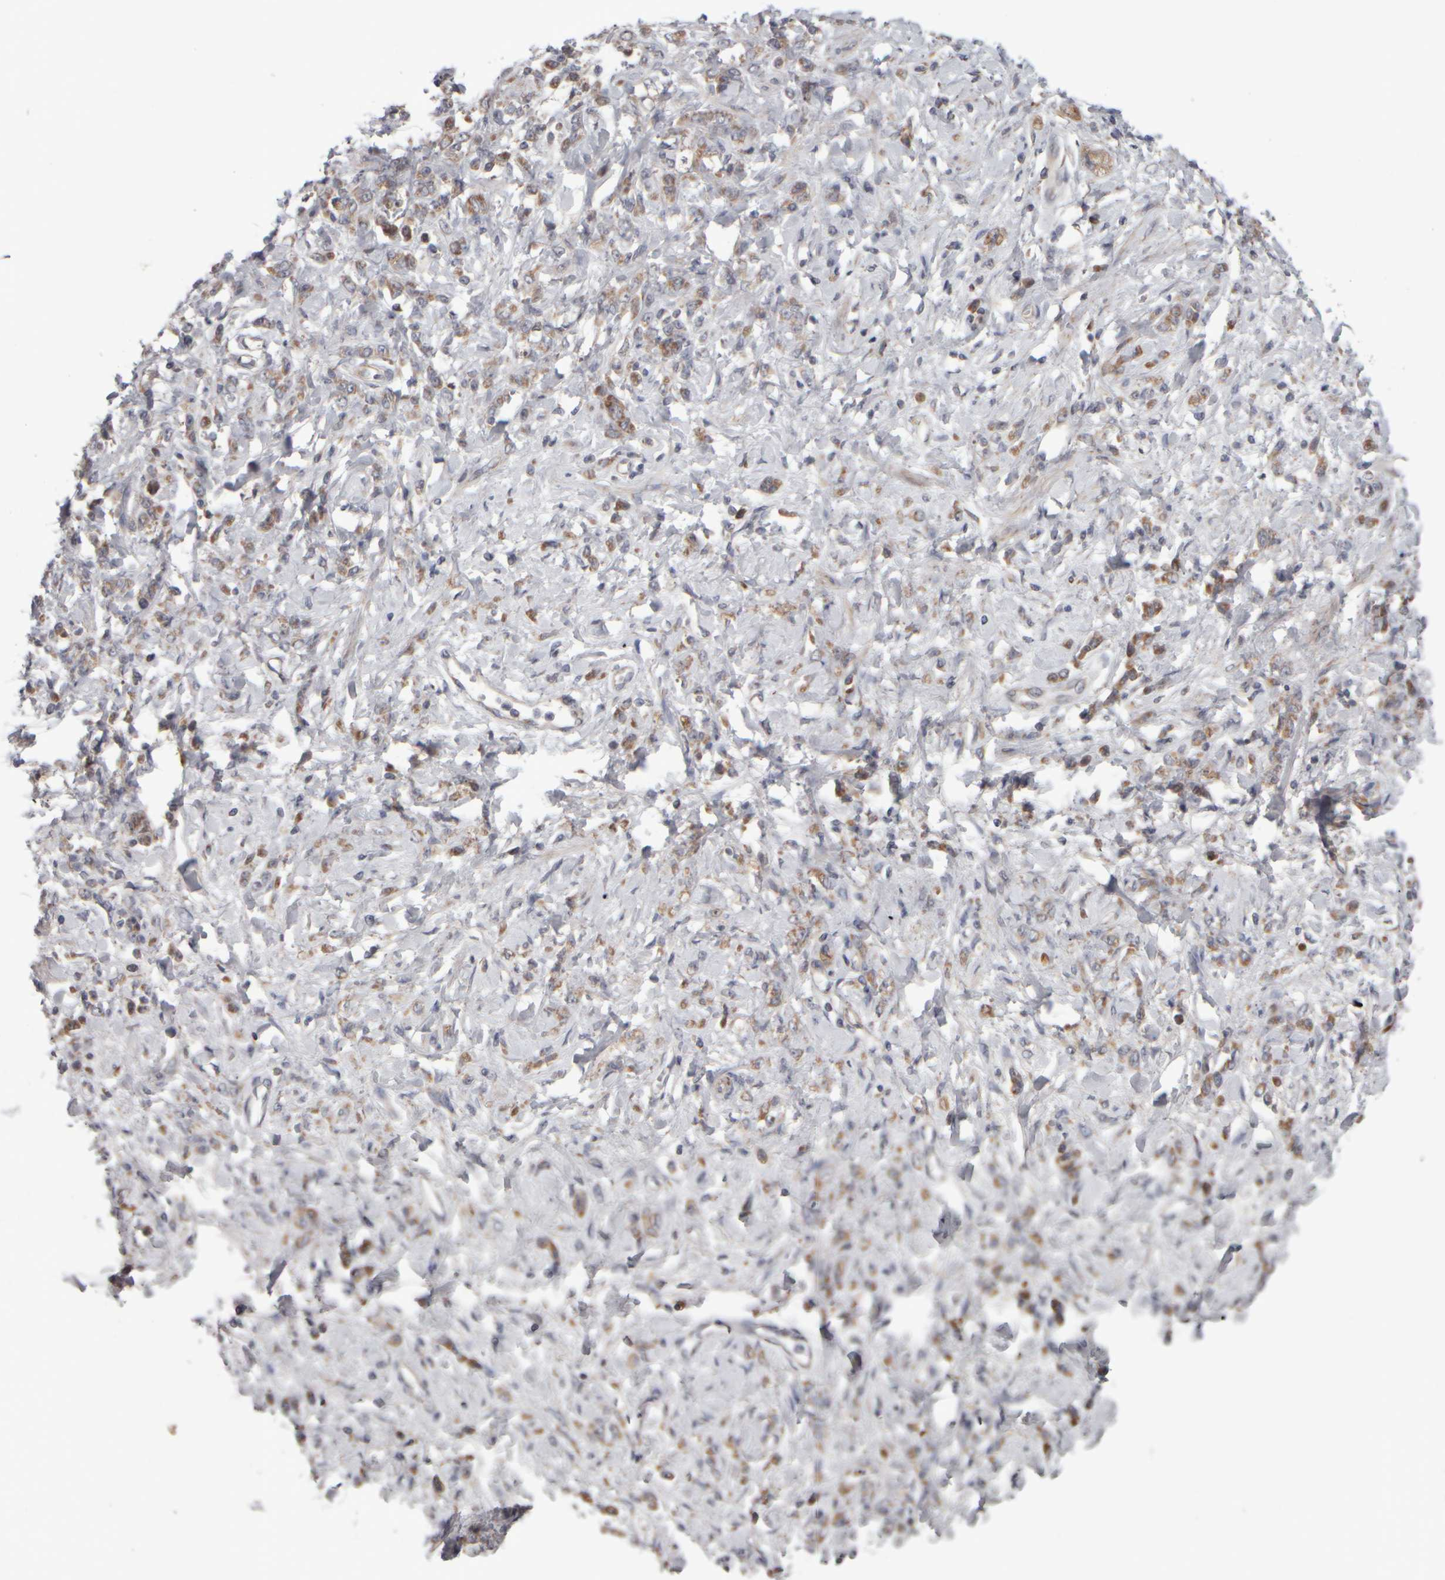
{"staining": {"intensity": "moderate", "quantity": ">75%", "location": "cytoplasmic/membranous"}, "tissue": "stomach cancer", "cell_type": "Tumor cells", "image_type": "cancer", "snomed": [{"axis": "morphology", "description": "Normal tissue, NOS"}, {"axis": "morphology", "description": "Adenocarcinoma, NOS"}, {"axis": "topography", "description": "Stomach"}], "caption": "Stomach adenocarcinoma stained with DAB (3,3'-diaminobenzidine) IHC shows medium levels of moderate cytoplasmic/membranous staining in about >75% of tumor cells.", "gene": "SCO1", "patient": {"sex": "male", "age": 82}}